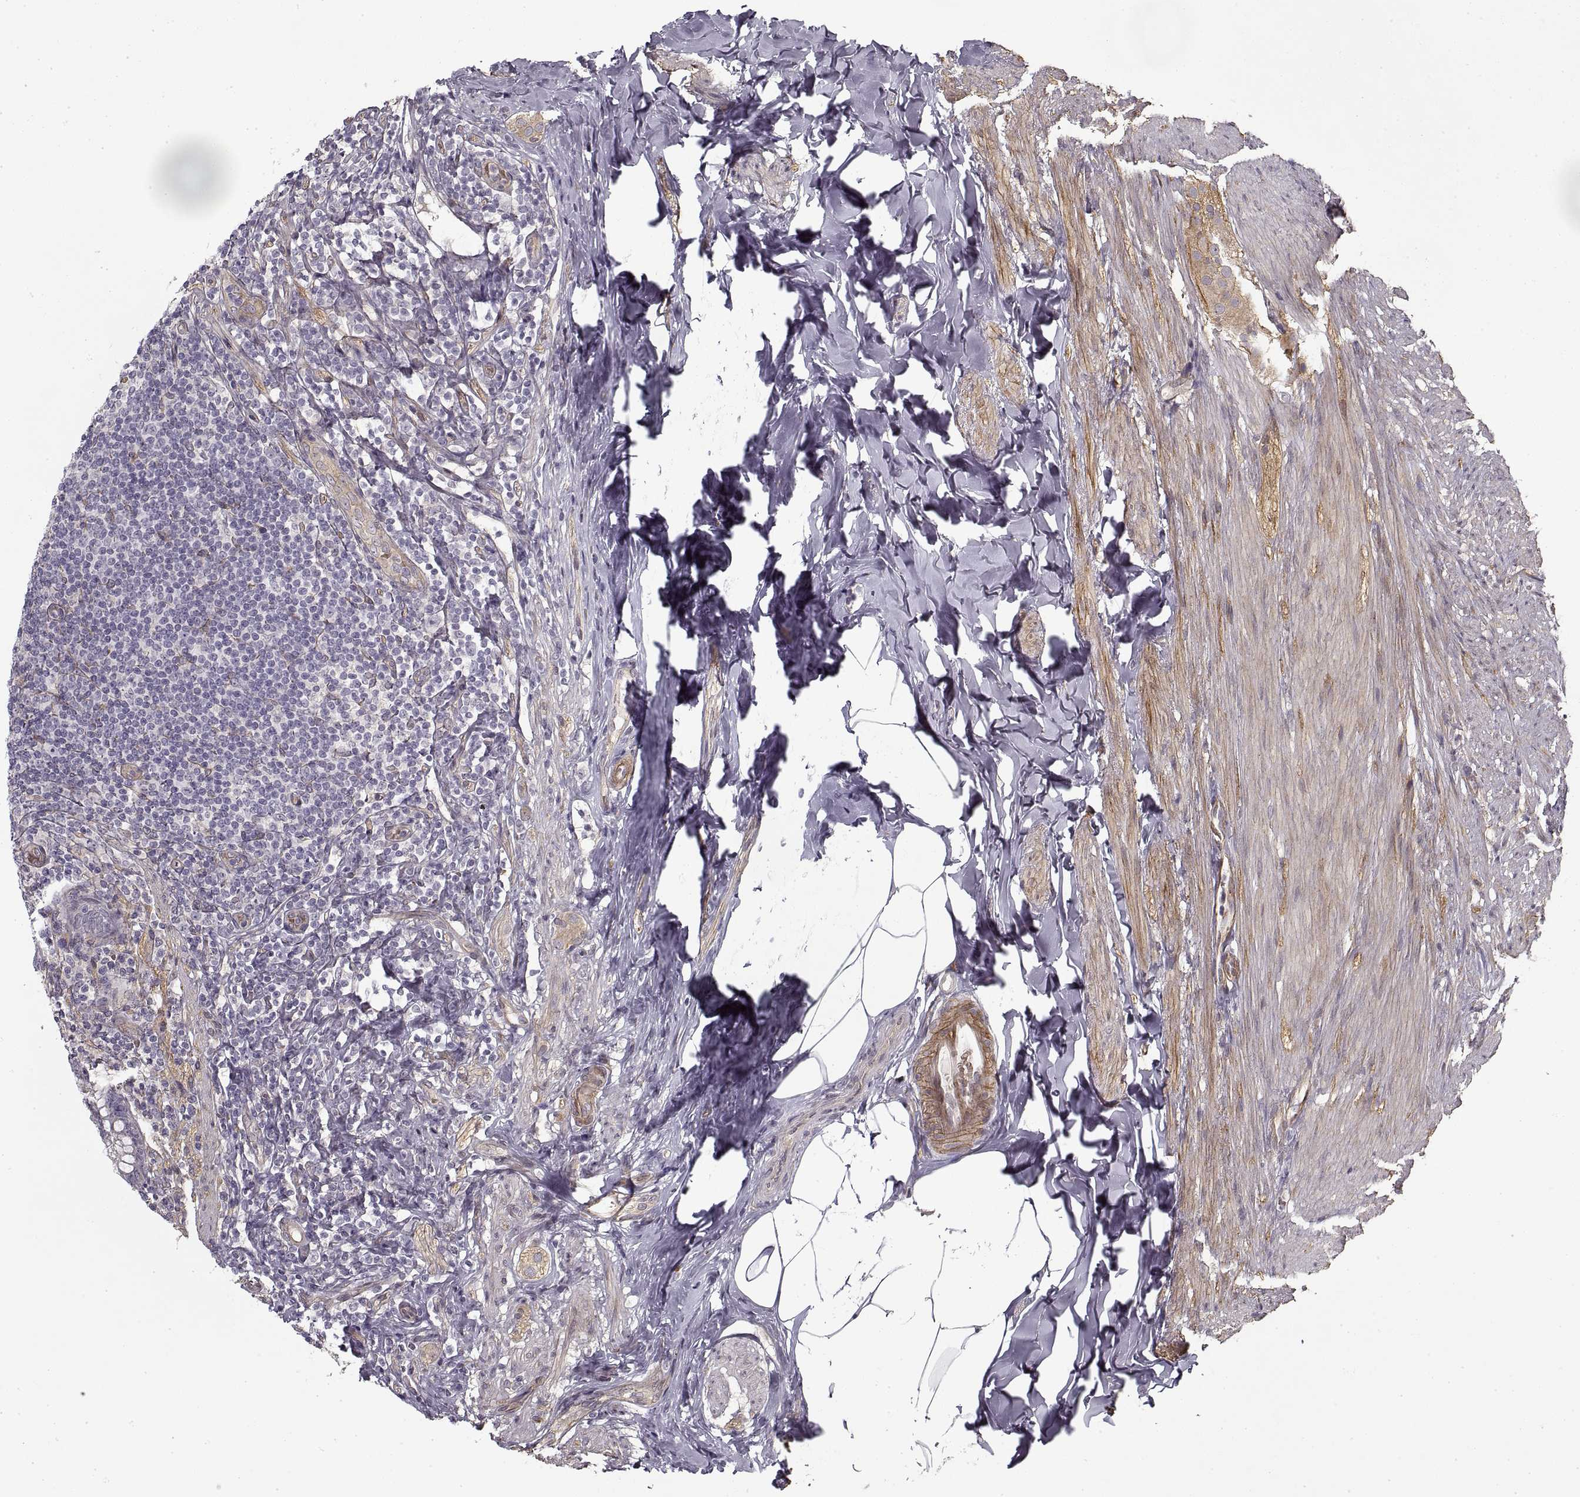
{"staining": {"intensity": "negative", "quantity": "none", "location": "none"}, "tissue": "appendix", "cell_type": "Lymphoid tissue", "image_type": "normal", "snomed": [{"axis": "morphology", "description": "Normal tissue, NOS"}, {"axis": "topography", "description": "Appendix"}], "caption": "Human appendix stained for a protein using IHC demonstrates no positivity in lymphoid tissue.", "gene": "LAMB2", "patient": {"sex": "male", "age": 47}}